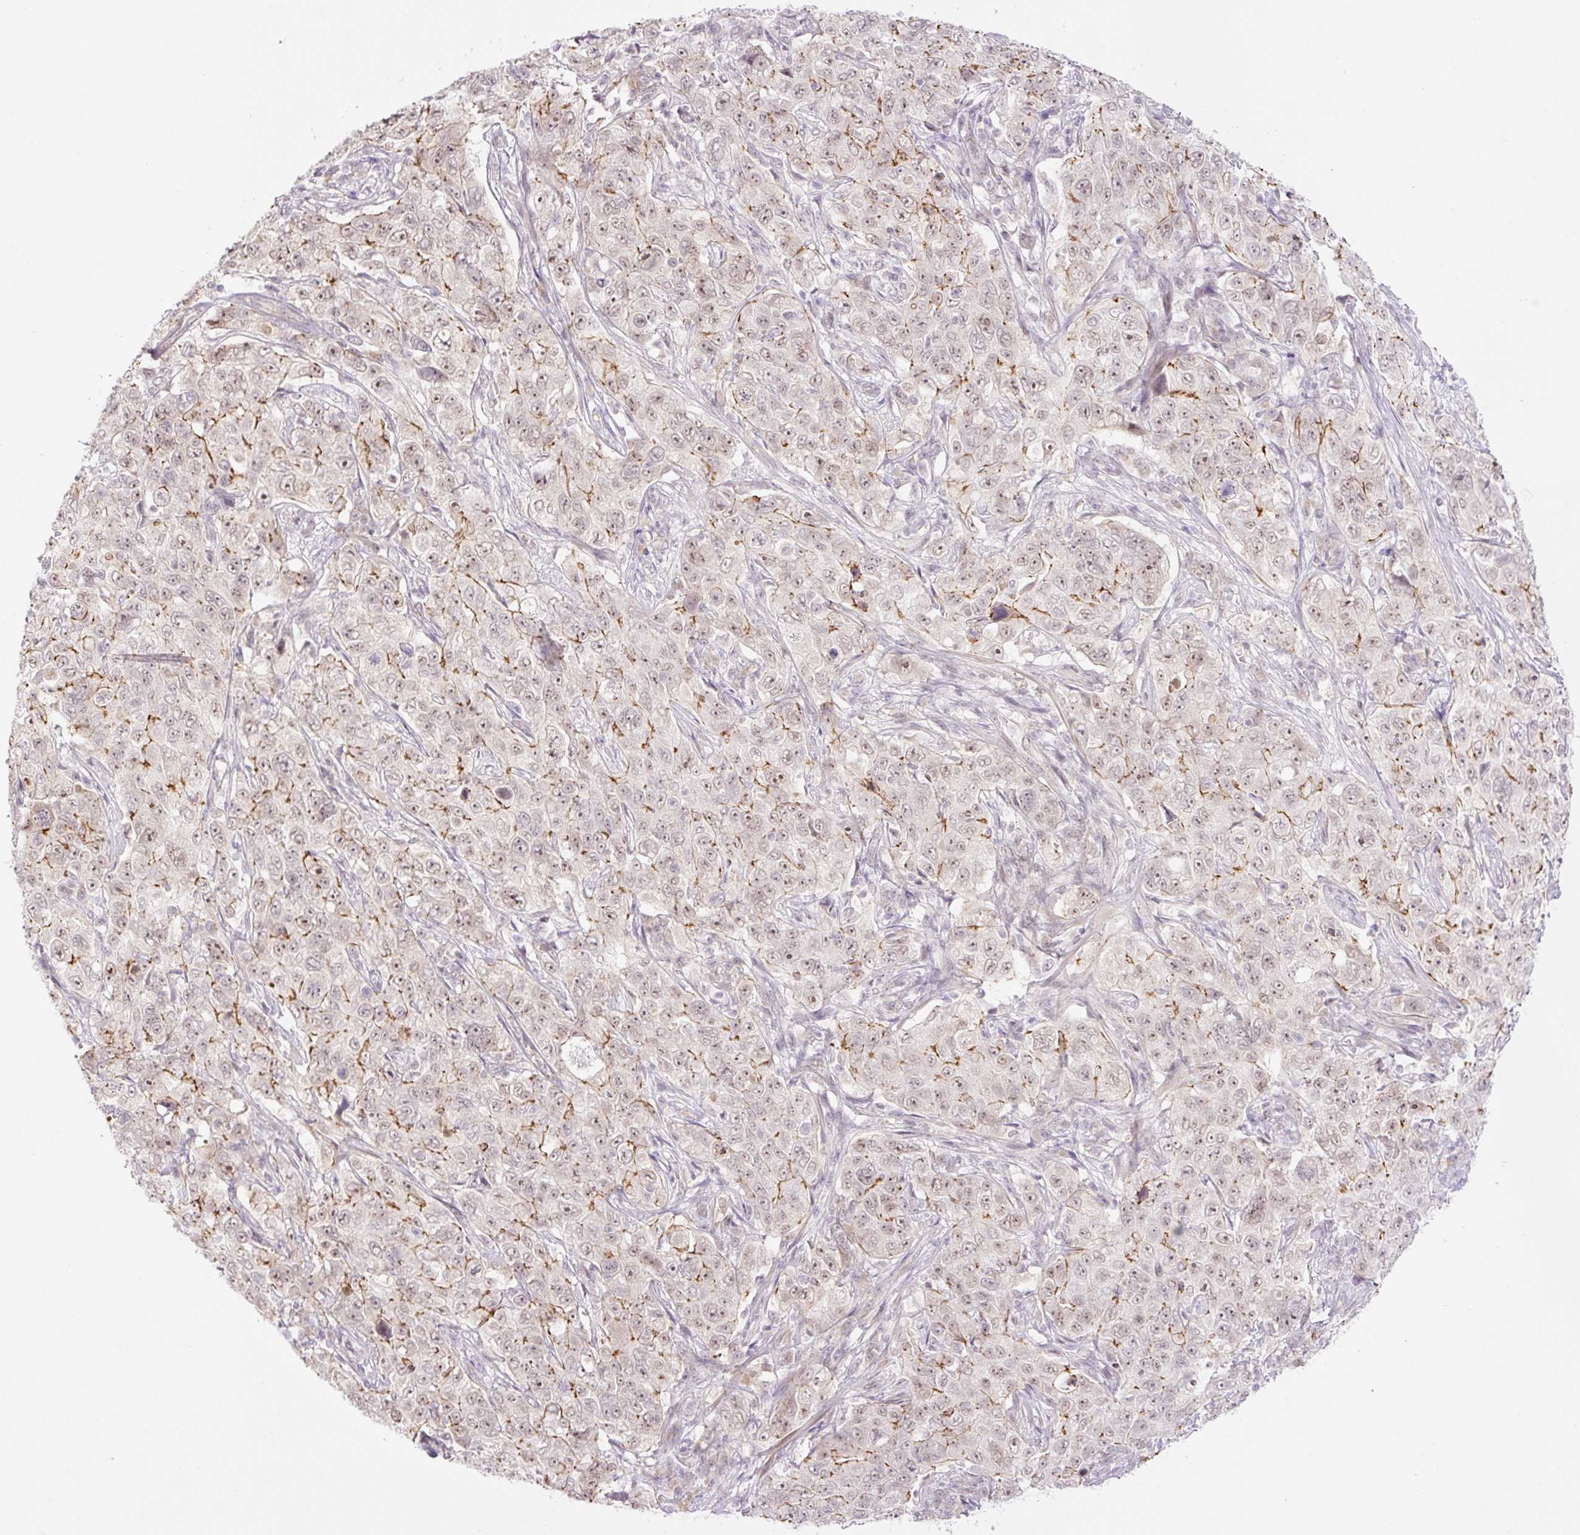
{"staining": {"intensity": "moderate", "quantity": ">75%", "location": "cytoplasmic/membranous,nuclear"}, "tissue": "pancreatic cancer", "cell_type": "Tumor cells", "image_type": "cancer", "snomed": [{"axis": "morphology", "description": "Adenocarcinoma, NOS"}, {"axis": "topography", "description": "Pancreas"}], "caption": "Protein analysis of pancreatic cancer (adenocarcinoma) tissue reveals moderate cytoplasmic/membranous and nuclear expression in about >75% of tumor cells.", "gene": "ICE1", "patient": {"sex": "male", "age": 68}}